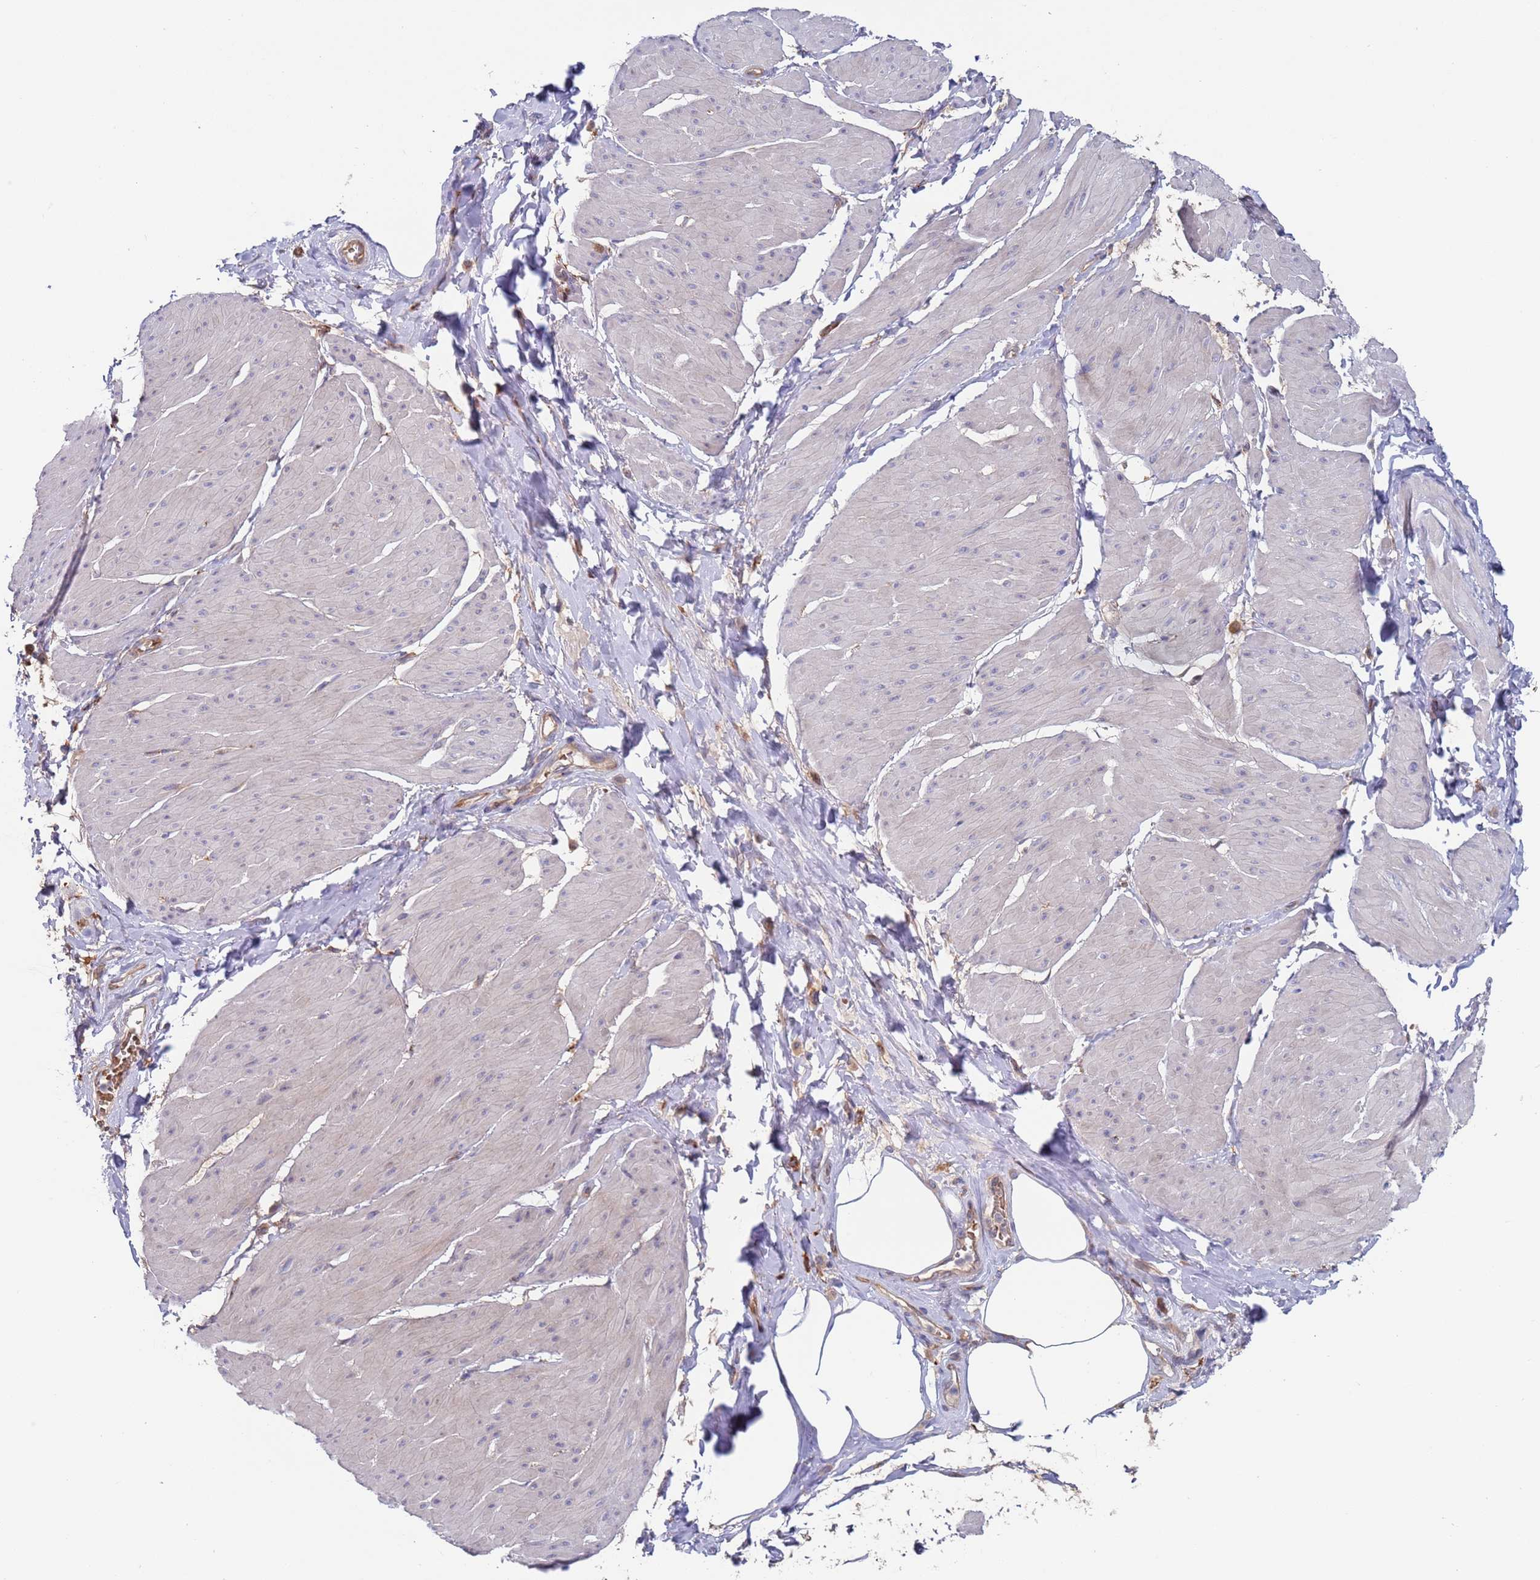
{"staining": {"intensity": "negative", "quantity": "none", "location": "none"}, "tissue": "smooth muscle", "cell_type": "Smooth muscle cells", "image_type": "normal", "snomed": [{"axis": "morphology", "description": "Urothelial carcinoma, High grade"}, {"axis": "topography", "description": "Urinary bladder"}], "caption": "This is an IHC histopathology image of normal smooth muscle. There is no expression in smooth muscle cells.", "gene": "MALRD1", "patient": {"sex": "male", "age": 46}}